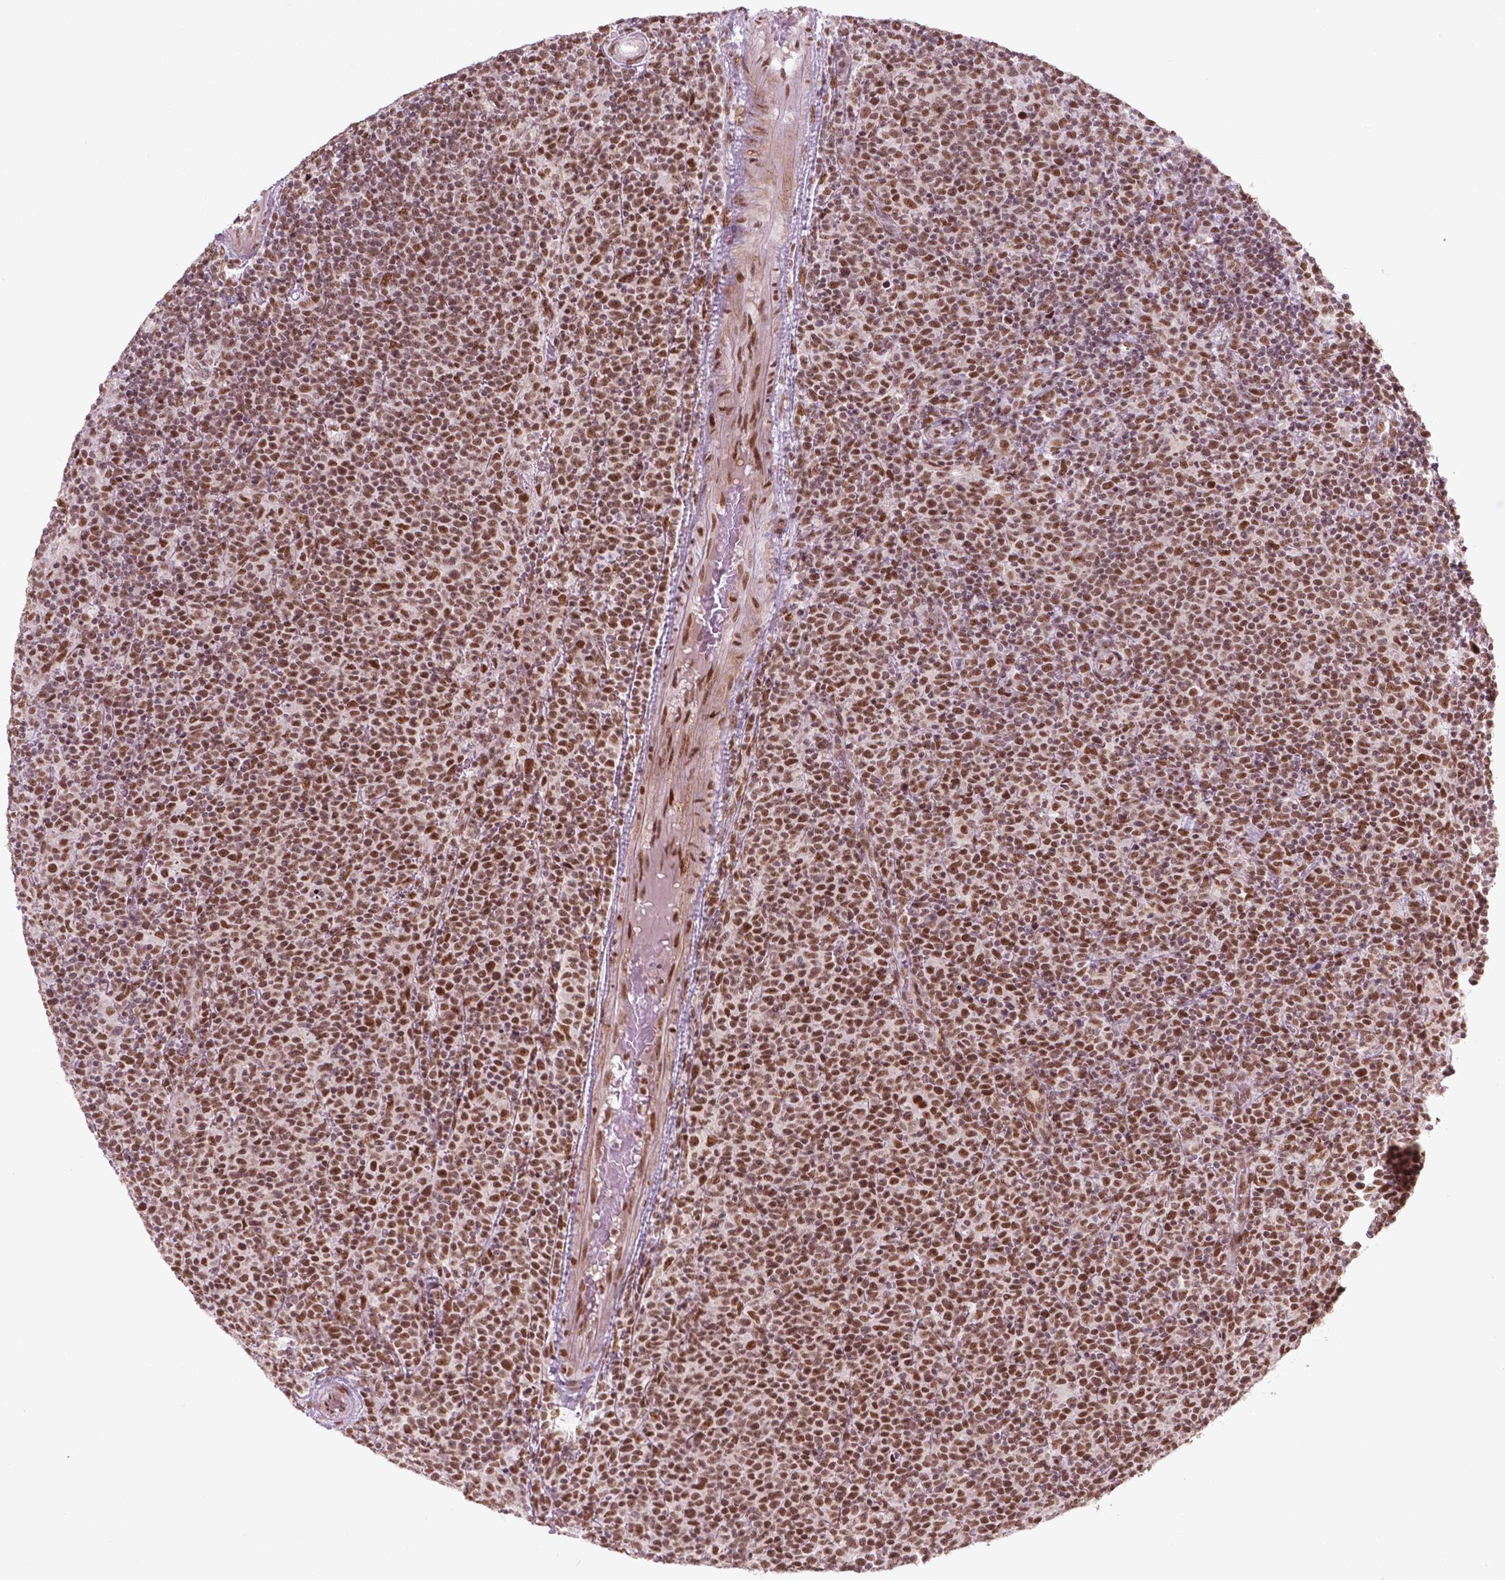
{"staining": {"intensity": "strong", "quantity": ">75%", "location": "nuclear"}, "tissue": "lymphoma", "cell_type": "Tumor cells", "image_type": "cancer", "snomed": [{"axis": "morphology", "description": "Malignant lymphoma, non-Hodgkin's type, High grade"}, {"axis": "topography", "description": "Lymph node"}], "caption": "Immunohistochemical staining of human lymphoma displays high levels of strong nuclear protein expression in approximately >75% of tumor cells. (DAB IHC, brown staining for protein, blue staining for nuclei).", "gene": "HMG20B", "patient": {"sex": "male", "age": 61}}